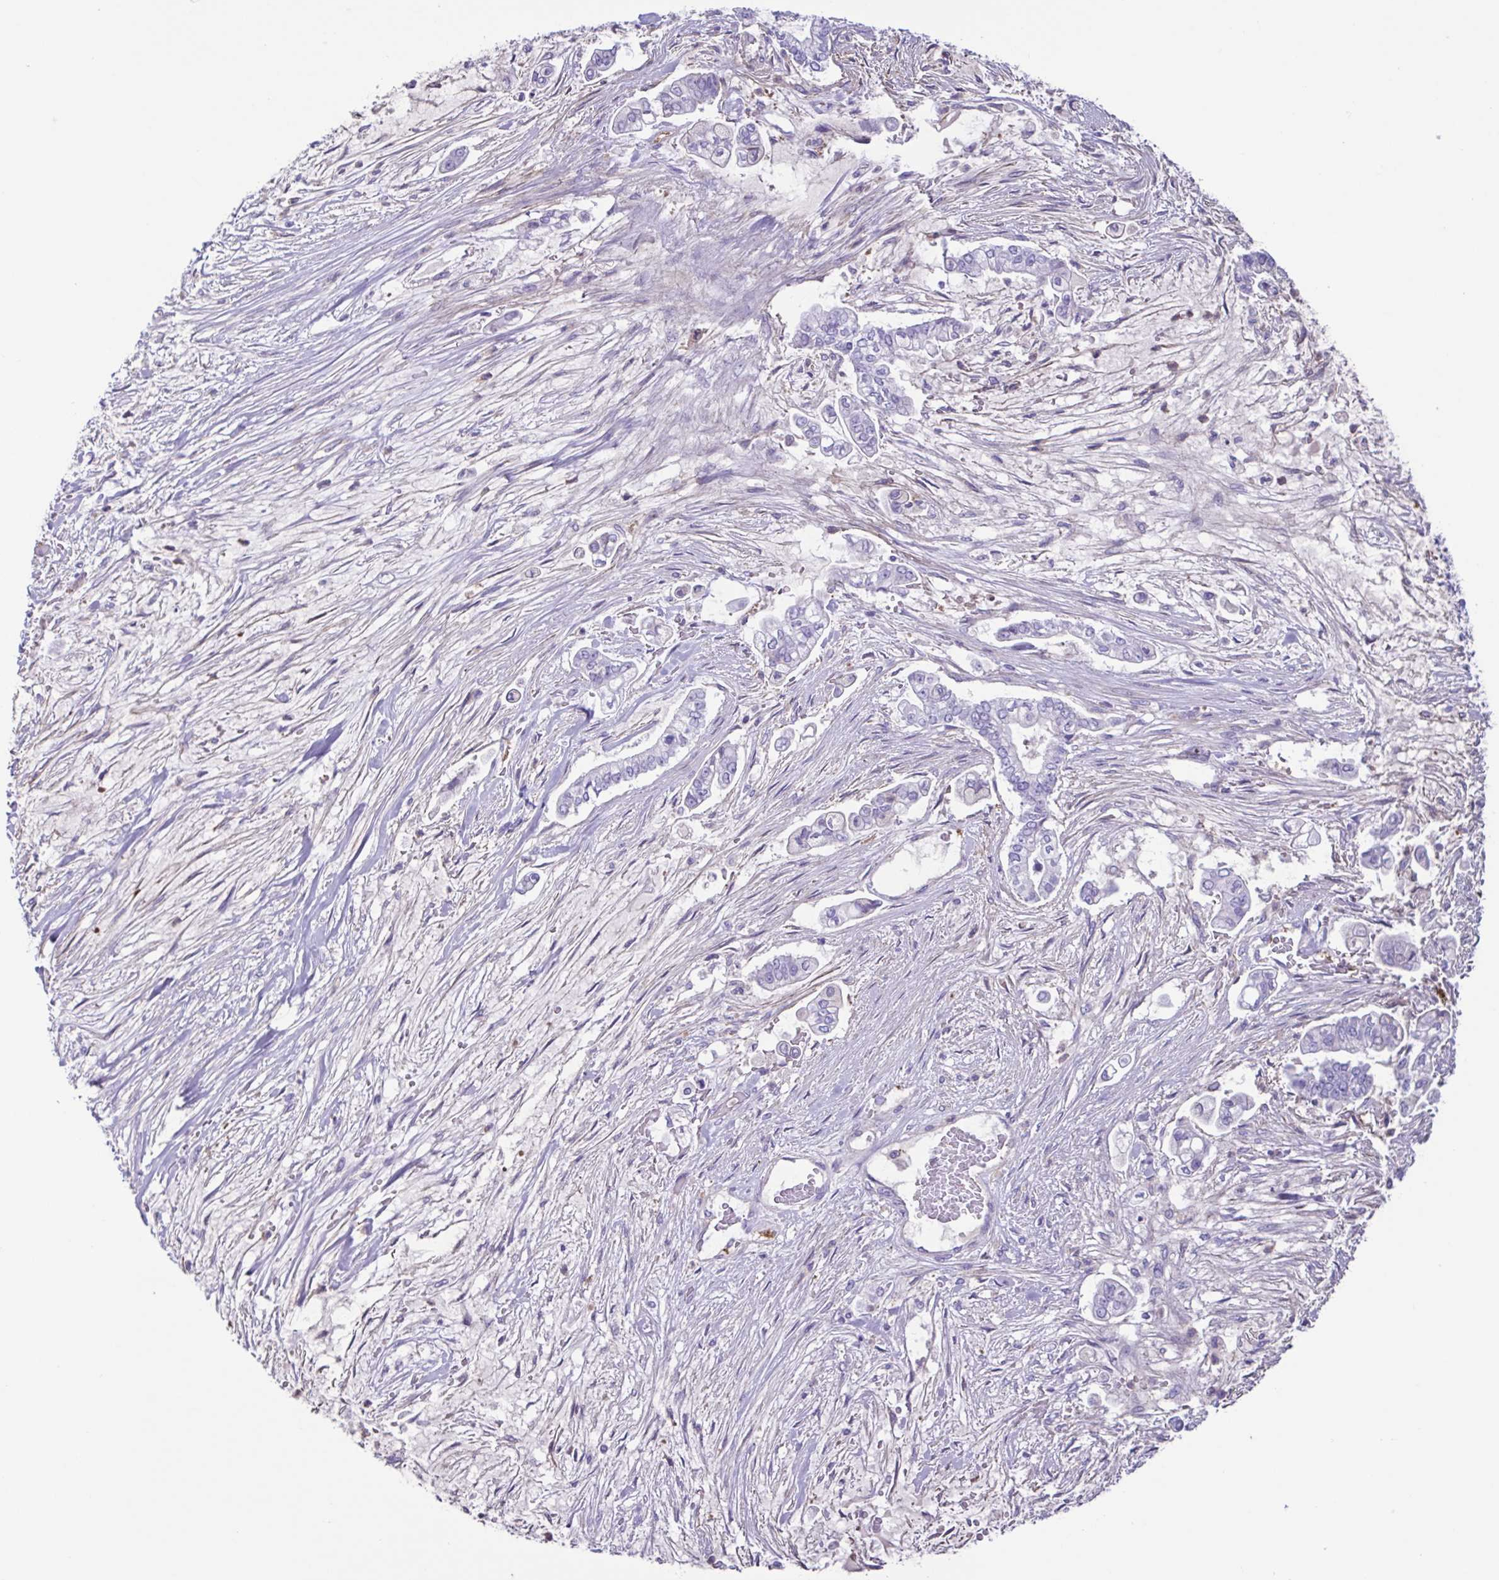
{"staining": {"intensity": "negative", "quantity": "none", "location": "none"}, "tissue": "pancreatic cancer", "cell_type": "Tumor cells", "image_type": "cancer", "snomed": [{"axis": "morphology", "description": "Adenocarcinoma, NOS"}, {"axis": "topography", "description": "Pancreas"}], "caption": "DAB immunohistochemical staining of human adenocarcinoma (pancreatic) reveals no significant expression in tumor cells.", "gene": "CYP11B1", "patient": {"sex": "female", "age": 69}}